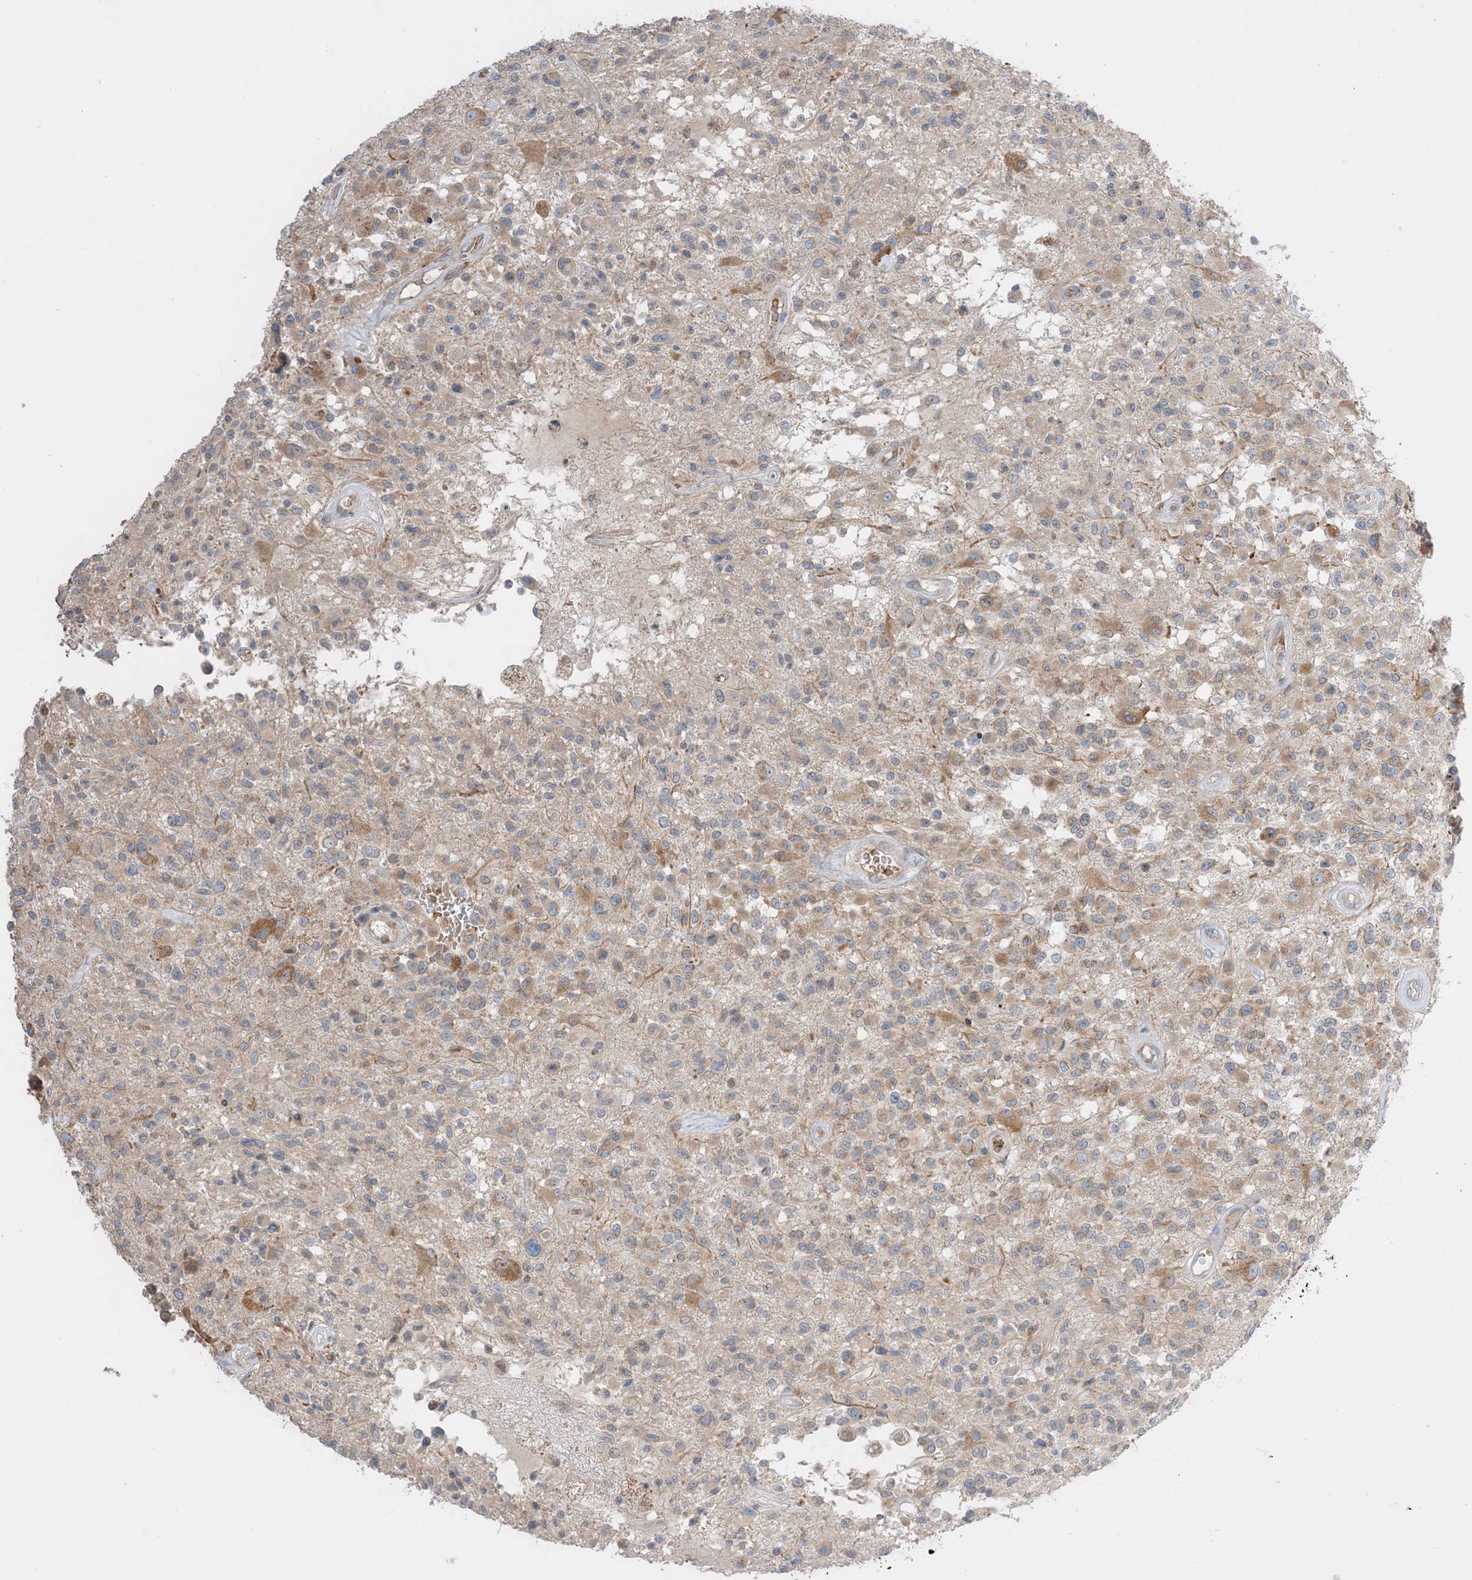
{"staining": {"intensity": "weak", "quantity": ">75%", "location": "cytoplasmic/membranous"}, "tissue": "glioma", "cell_type": "Tumor cells", "image_type": "cancer", "snomed": [{"axis": "morphology", "description": "Glioma, malignant, High grade"}, {"axis": "morphology", "description": "Glioblastoma, NOS"}, {"axis": "topography", "description": "Brain"}], "caption": "Immunohistochemical staining of glioma demonstrates low levels of weak cytoplasmic/membranous positivity in about >75% of tumor cells.", "gene": "MMGT1", "patient": {"sex": "male", "age": 60}}